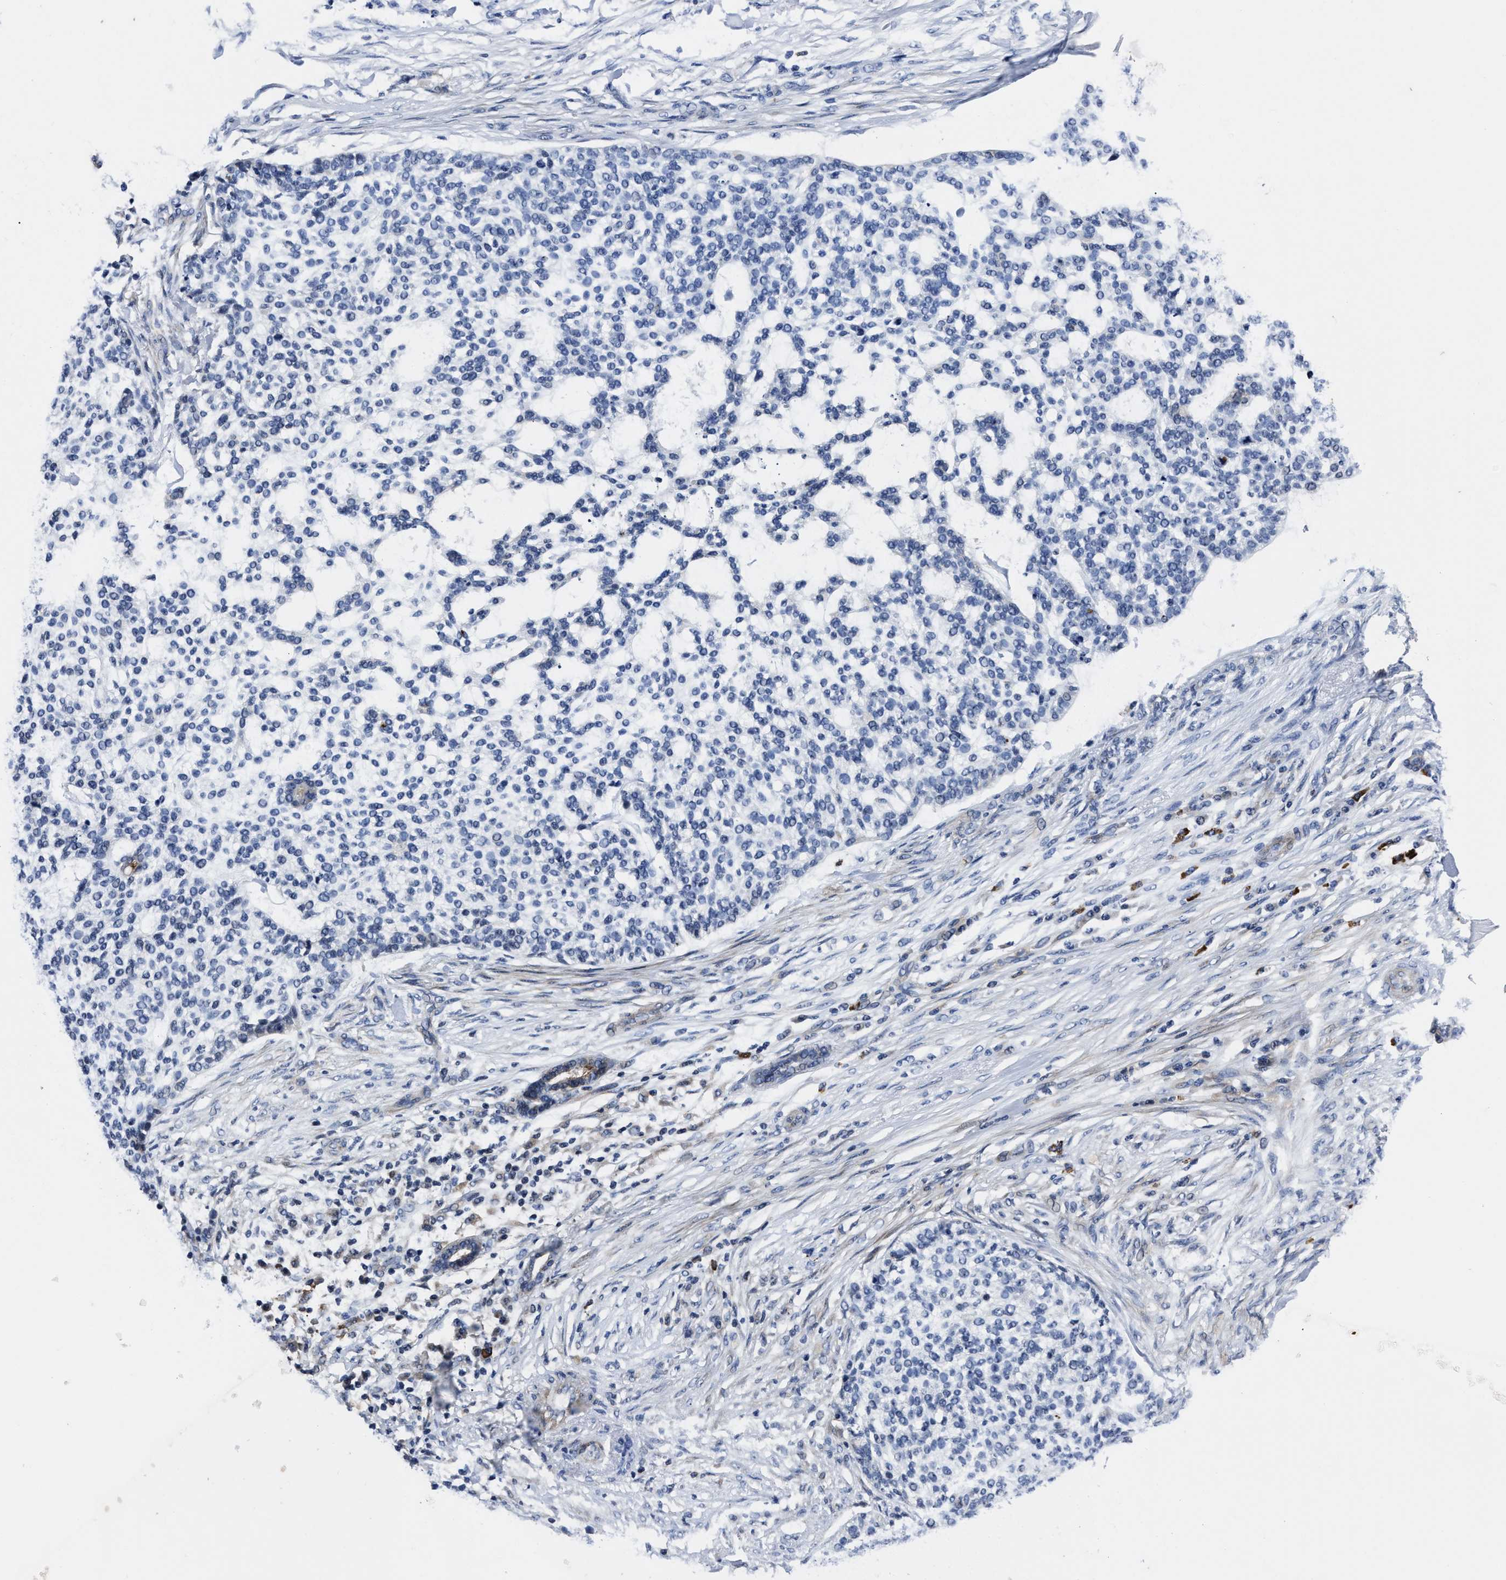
{"staining": {"intensity": "negative", "quantity": "none", "location": "none"}, "tissue": "skin cancer", "cell_type": "Tumor cells", "image_type": "cancer", "snomed": [{"axis": "morphology", "description": "Basal cell carcinoma"}, {"axis": "topography", "description": "Skin"}], "caption": "The IHC image has no significant expression in tumor cells of basal cell carcinoma (skin) tissue. (DAB immunohistochemistry (IHC) visualized using brightfield microscopy, high magnification).", "gene": "RSBN1L", "patient": {"sex": "female", "age": 64}}